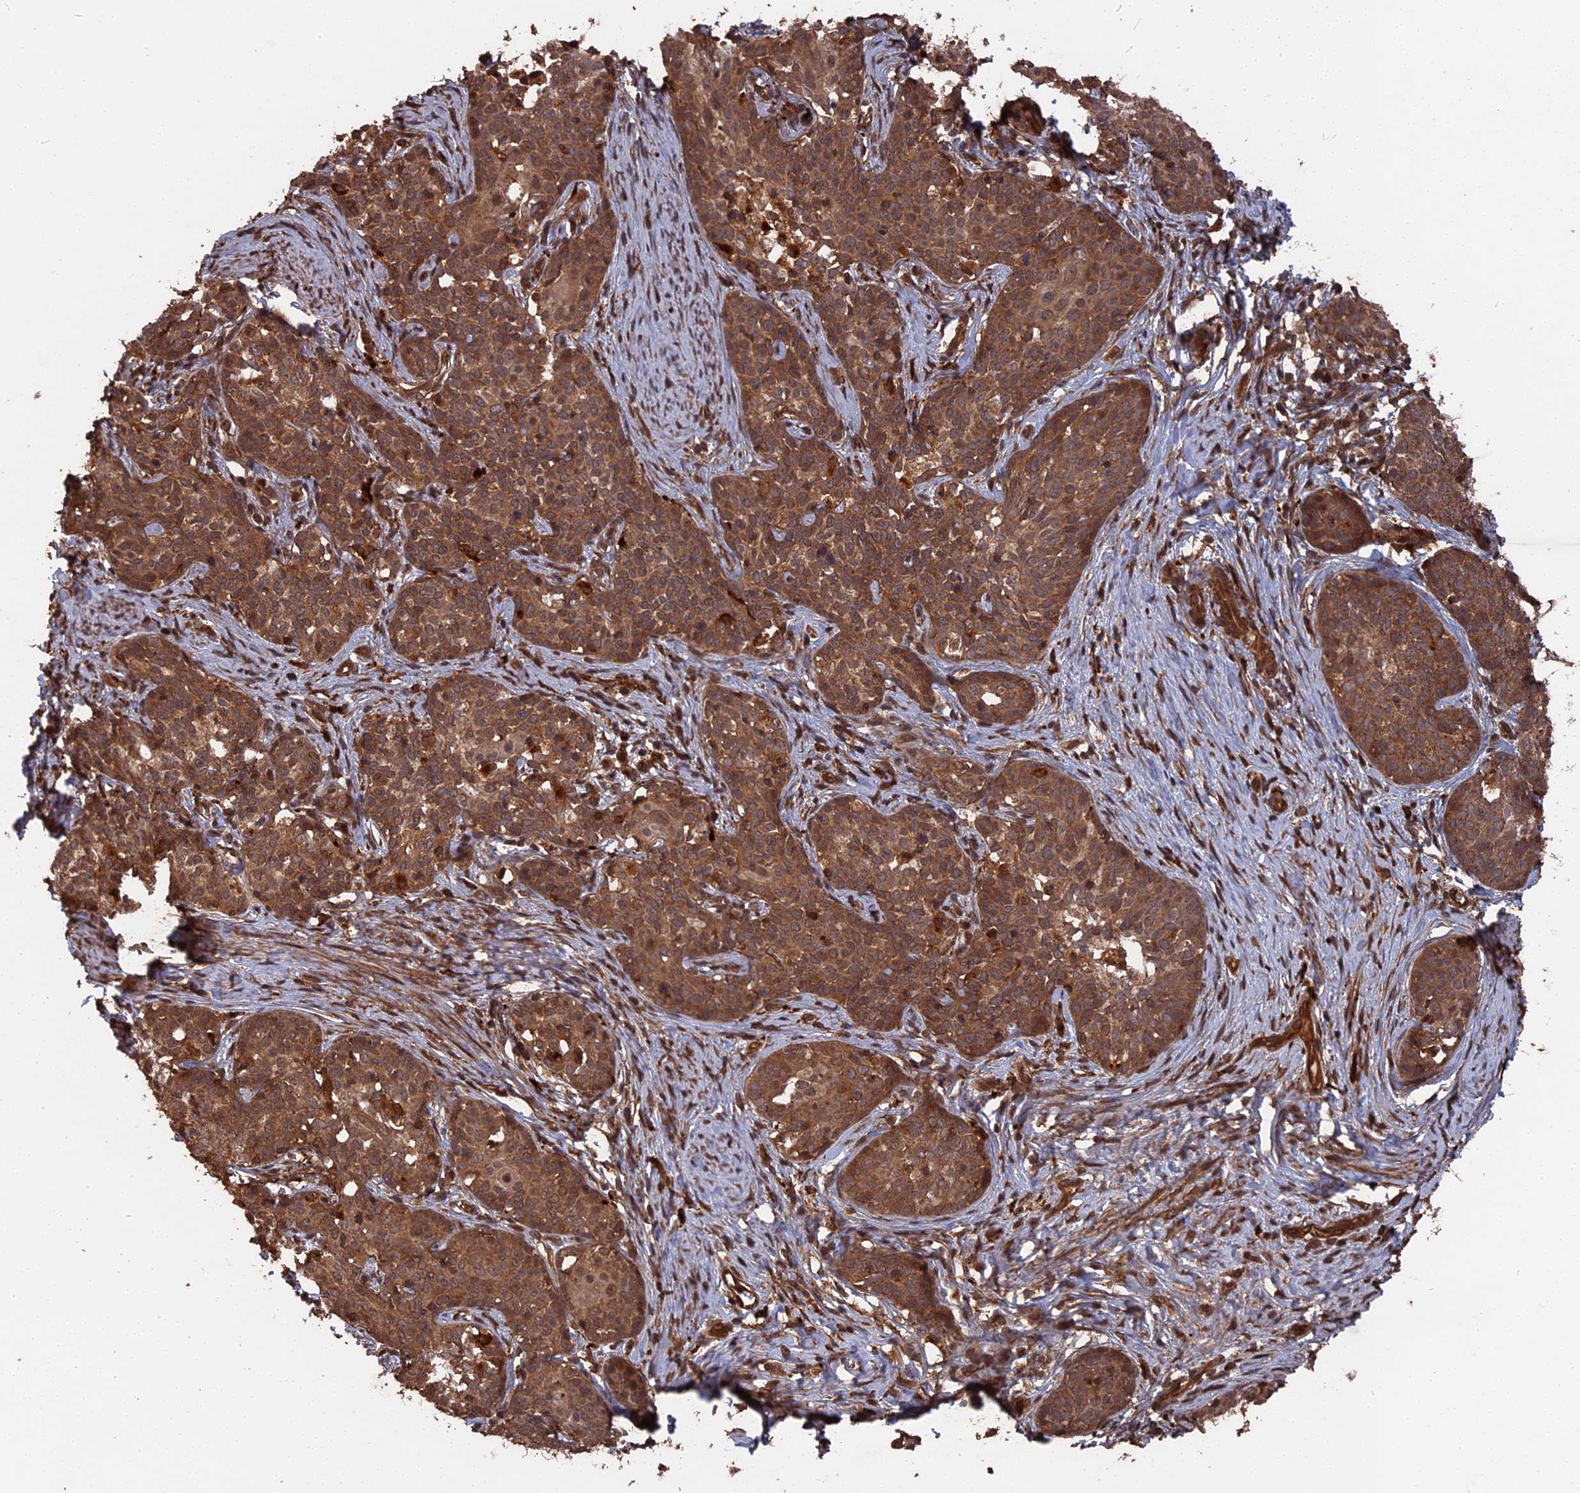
{"staining": {"intensity": "moderate", "quantity": ">75%", "location": "cytoplasmic/membranous,nuclear"}, "tissue": "cervical cancer", "cell_type": "Tumor cells", "image_type": "cancer", "snomed": [{"axis": "morphology", "description": "Squamous cell carcinoma, NOS"}, {"axis": "topography", "description": "Cervix"}], "caption": "Human cervical cancer (squamous cell carcinoma) stained with a brown dye displays moderate cytoplasmic/membranous and nuclear positive positivity in approximately >75% of tumor cells.", "gene": "TELO2", "patient": {"sex": "female", "age": 52}}